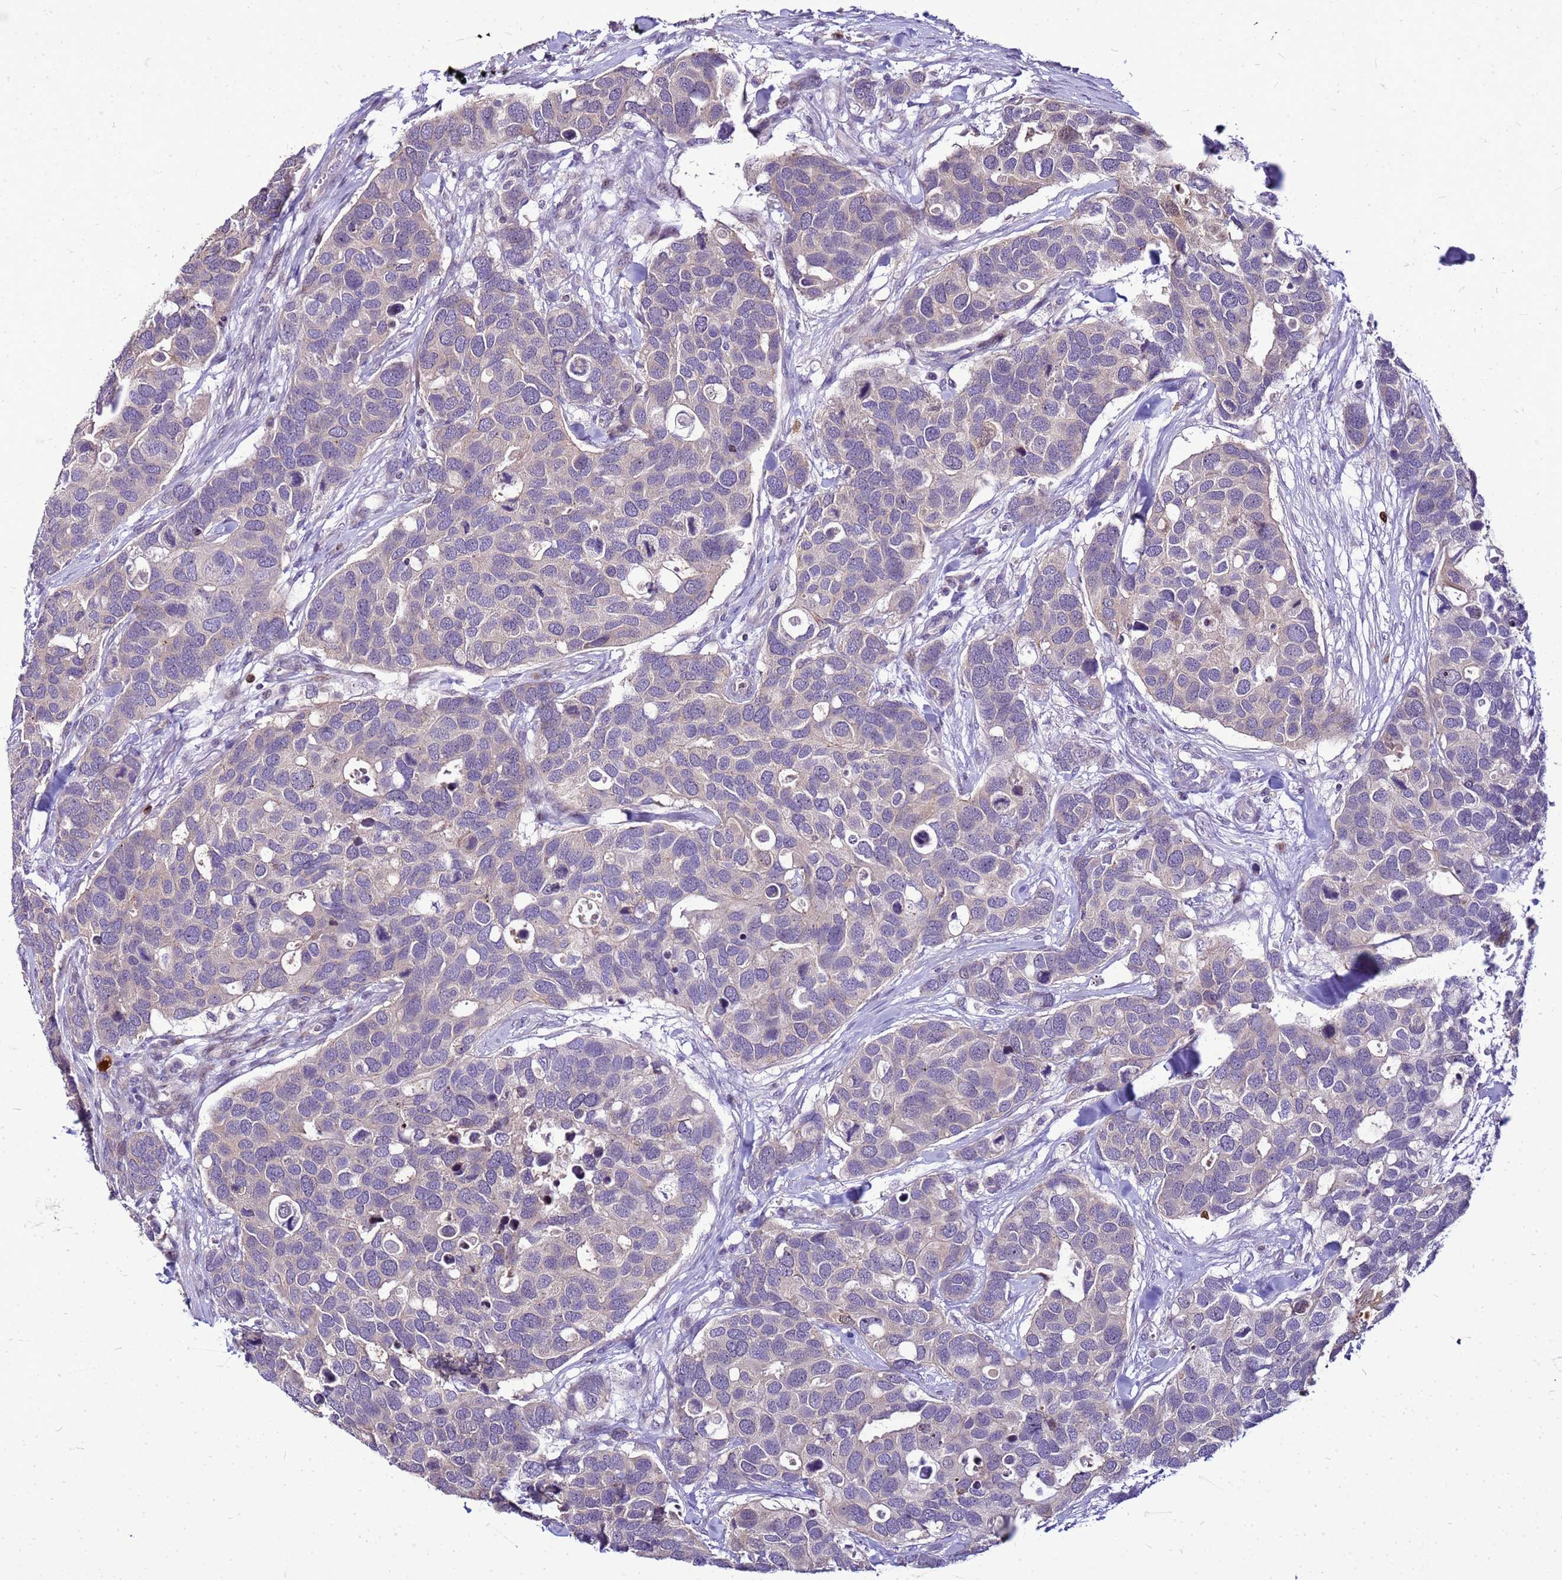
{"staining": {"intensity": "negative", "quantity": "none", "location": "none"}, "tissue": "breast cancer", "cell_type": "Tumor cells", "image_type": "cancer", "snomed": [{"axis": "morphology", "description": "Duct carcinoma"}, {"axis": "topography", "description": "Breast"}], "caption": "The micrograph reveals no significant positivity in tumor cells of invasive ductal carcinoma (breast). The staining was performed using DAB (3,3'-diaminobenzidine) to visualize the protein expression in brown, while the nuclei were stained in blue with hematoxylin (Magnification: 20x).", "gene": "VPS4B", "patient": {"sex": "female", "age": 83}}